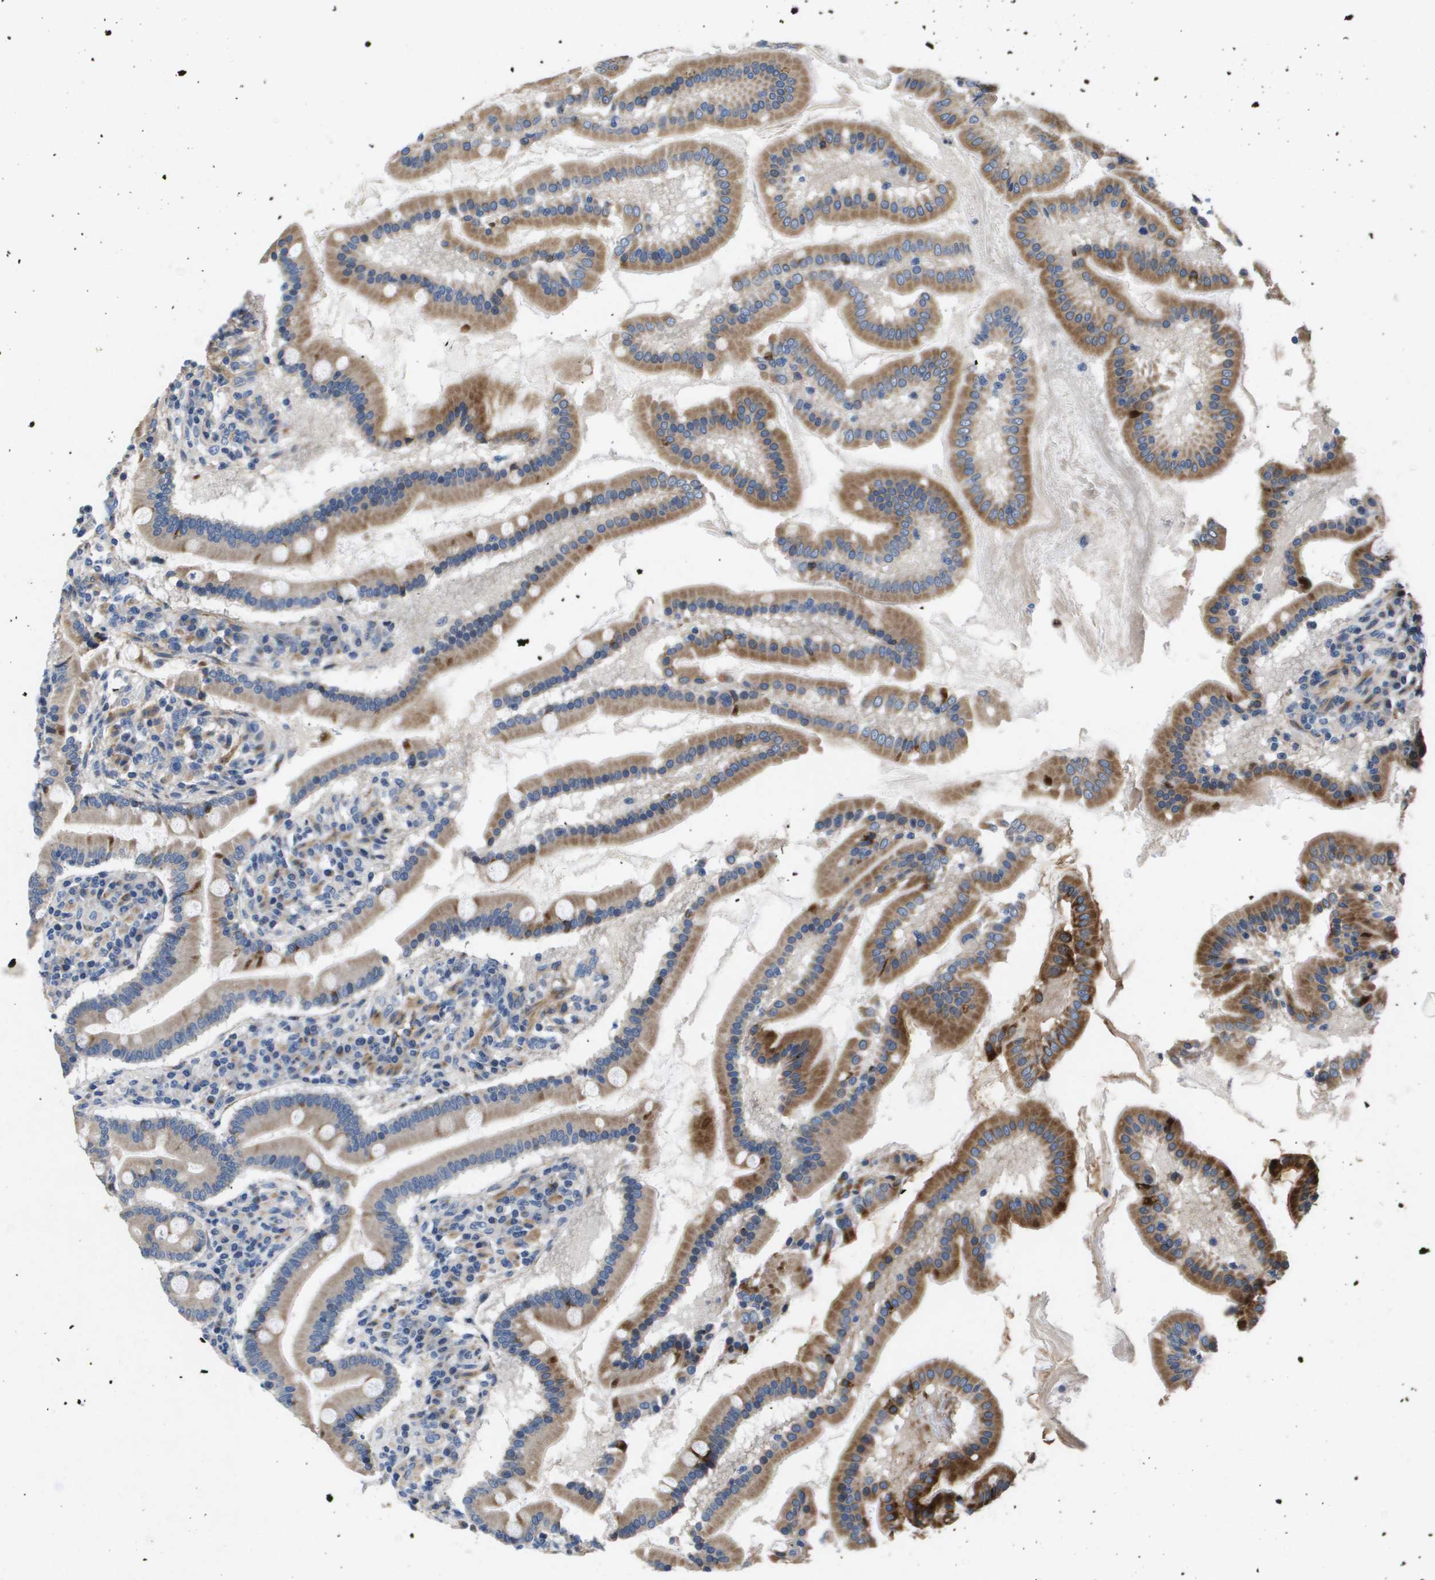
{"staining": {"intensity": "strong", "quantity": ">75%", "location": "cytoplasmic/membranous"}, "tissue": "duodenum", "cell_type": "Glandular cells", "image_type": "normal", "snomed": [{"axis": "morphology", "description": "Normal tissue, NOS"}, {"axis": "topography", "description": "Duodenum"}], "caption": "Duodenum stained with IHC exhibits strong cytoplasmic/membranous positivity in about >75% of glandular cells. The staining is performed using DAB (3,3'-diaminobenzidine) brown chromogen to label protein expression. The nuclei are counter-stained blue using hematoxylin.", "gene": "ENTPD2", "patient": {"sex": "male", "age": 50}}